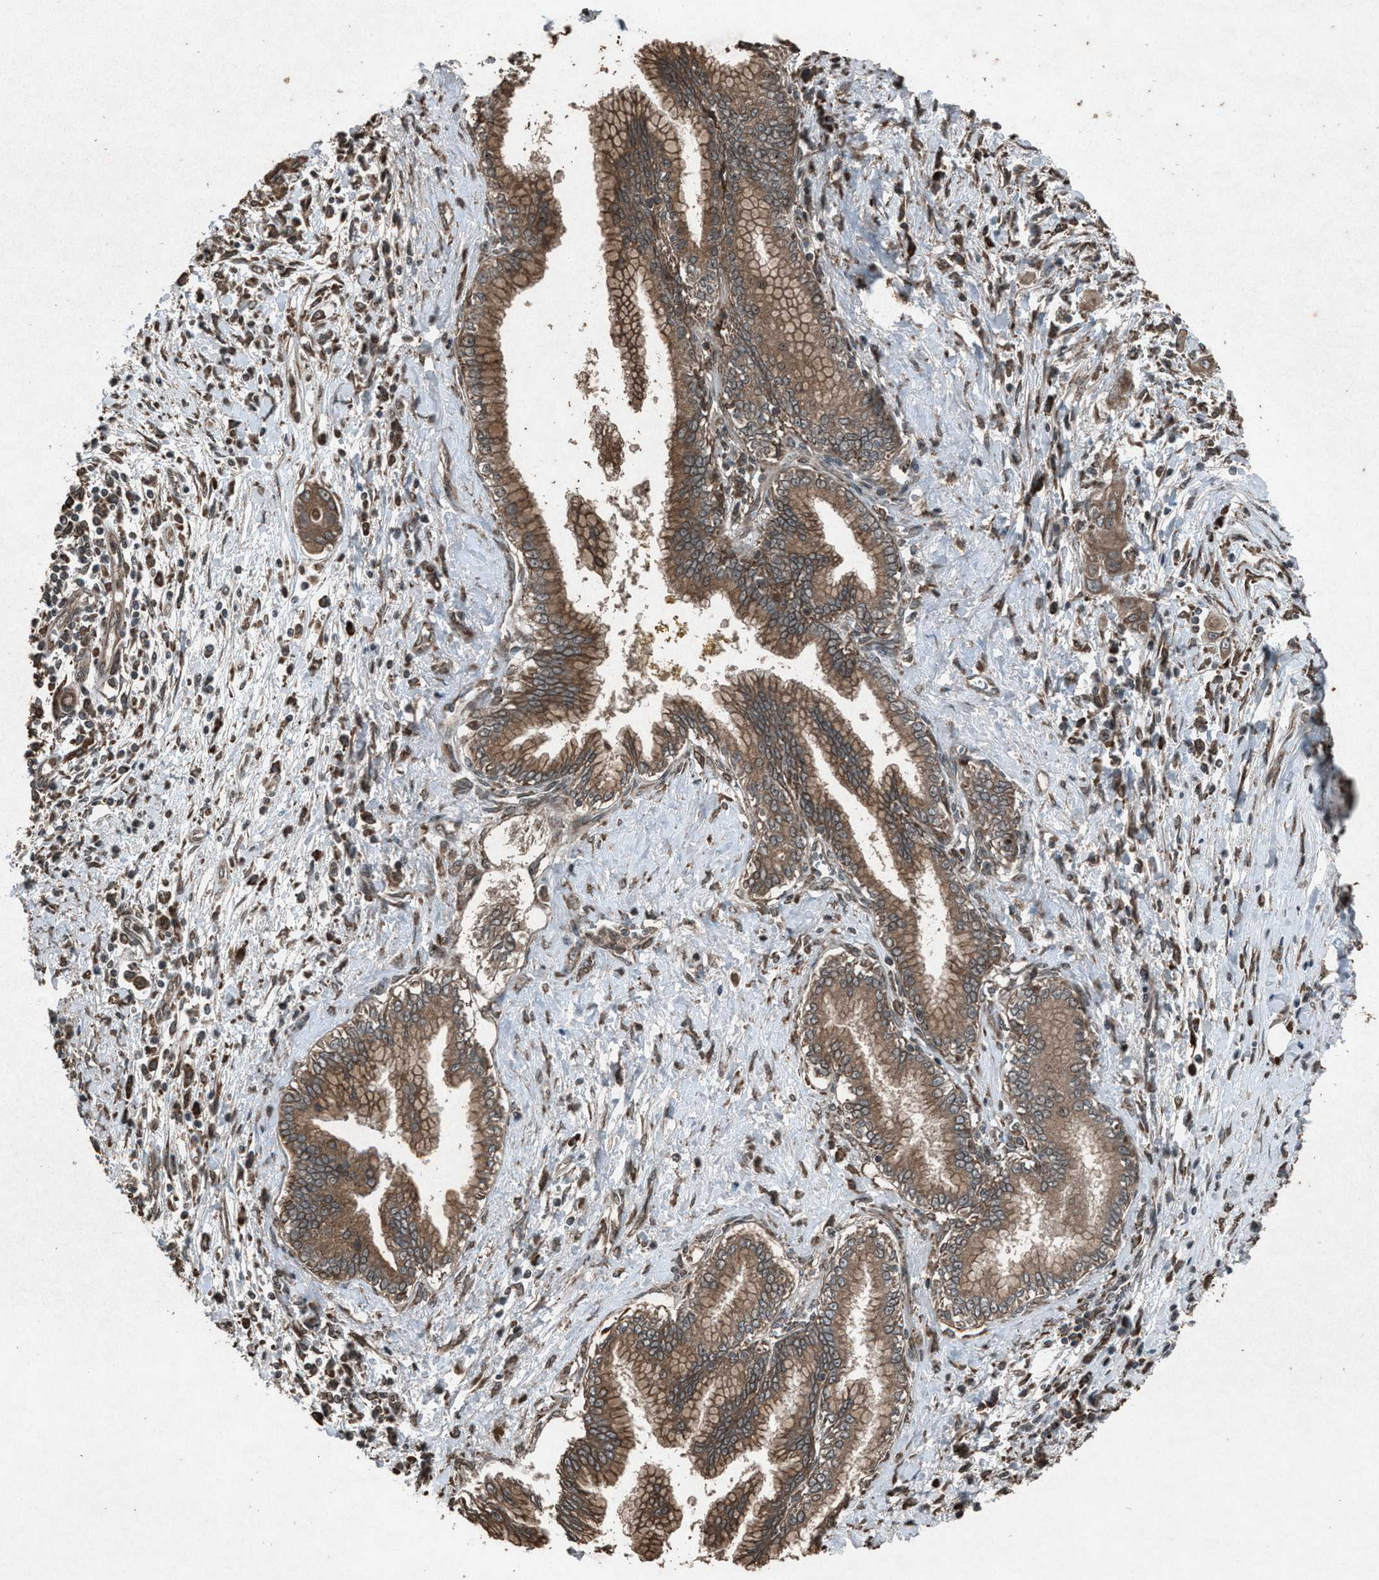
{"staining": {"intensity": "moderate", "quantity": ">75%", "location": "cytoplasmic/membranous"}, "tissue": "pancreatic cancer", "cell_type": "Tumor cells", "image_type": "cancer", "snomed": [{"axis": "morphology", "description": "Adenocarcinoma, NOS"}, {"axis": "topography", "description": "Pancreas"}], "caption": "The immunohistochemical stain shows moderate cytoplasmic/membranous positivity in tumor cells of adenocarcinoma (pancreatic) tissue.", "gene": "CALR", "patient": {"sex": "male", "age": 58}}